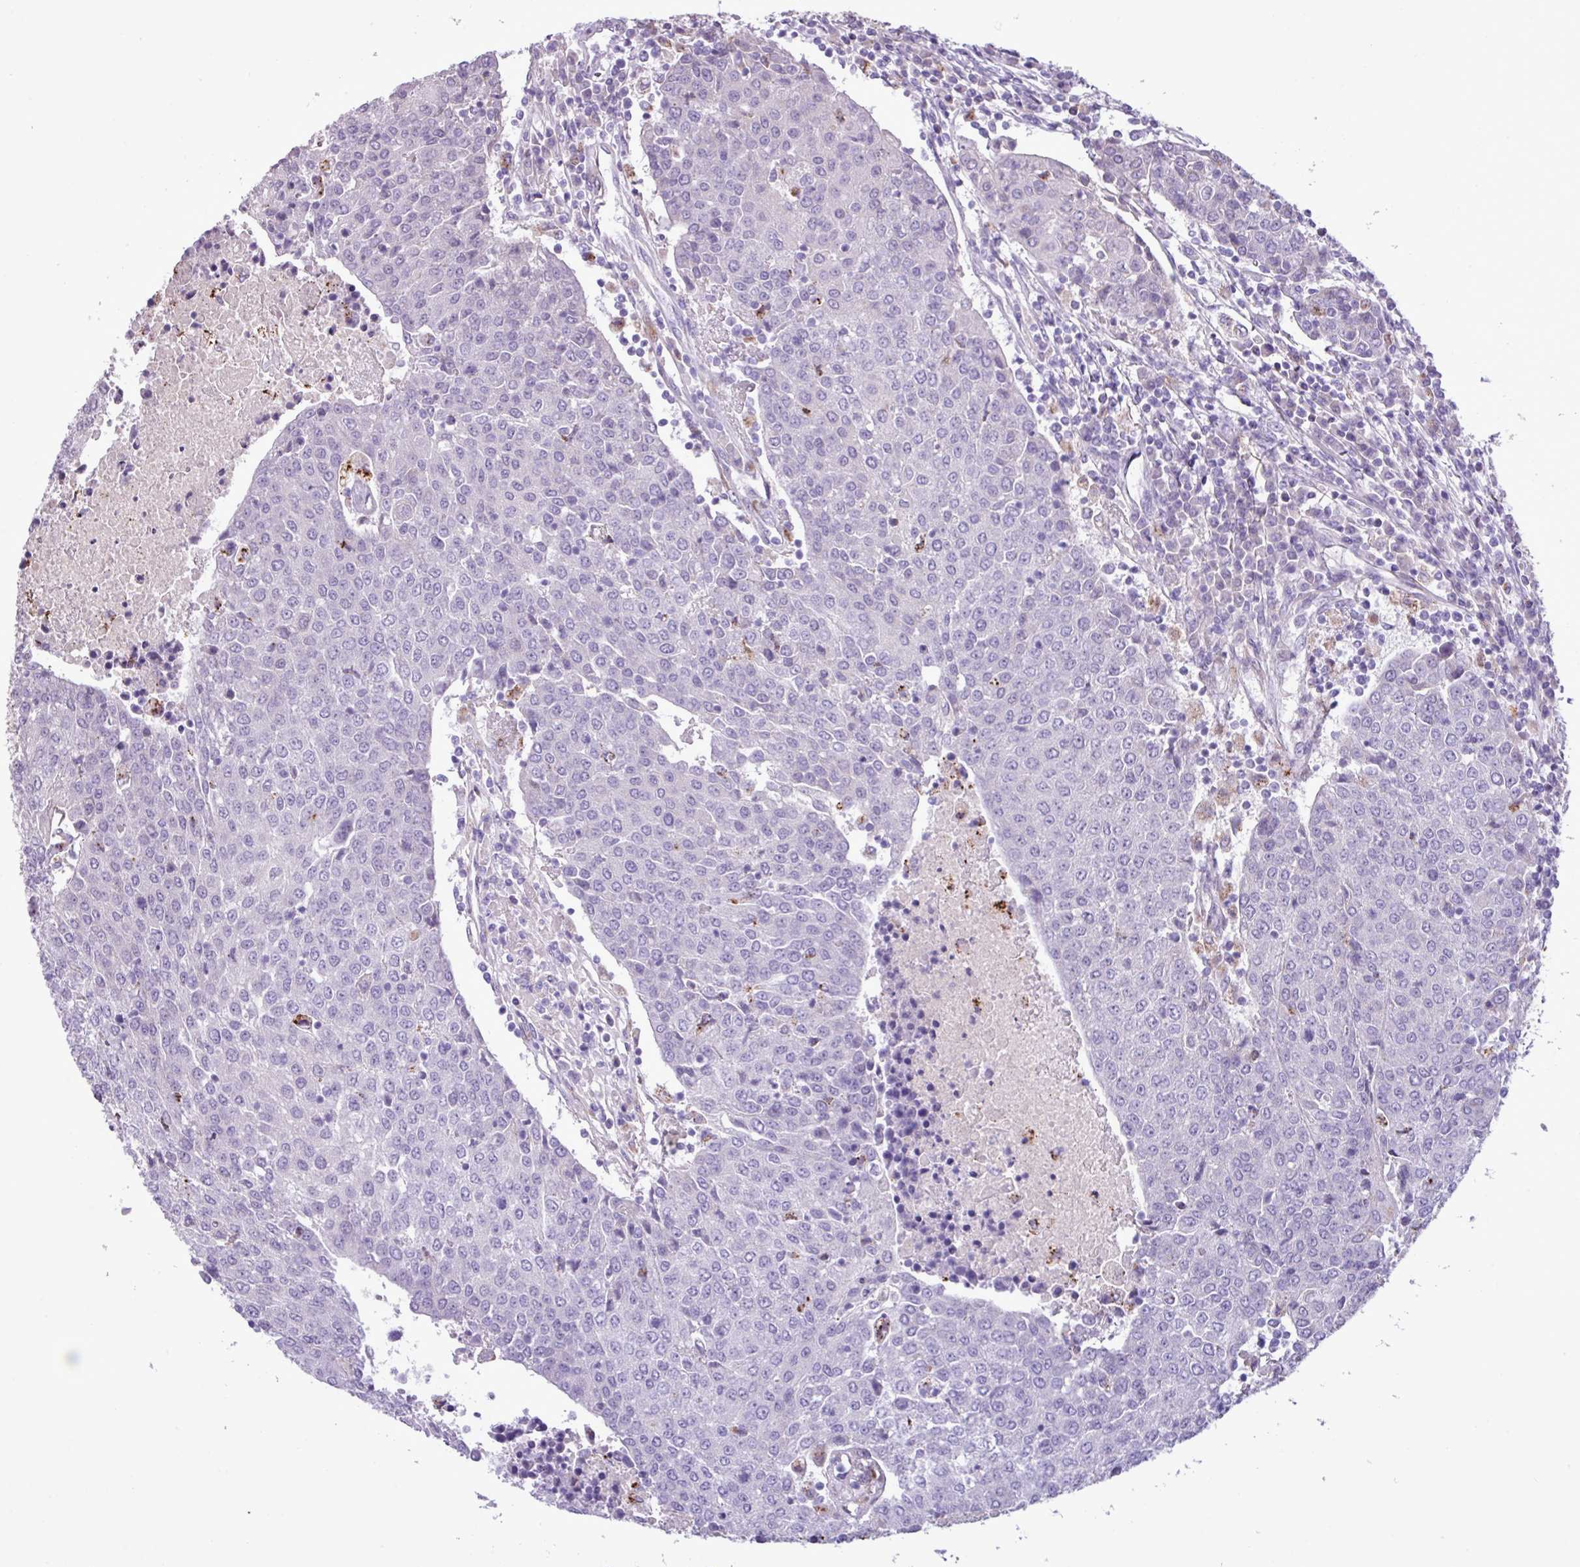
{"staining": {"intensity": "negative", "quantity": "none", "location": "none"}, "tissue": "urothelial cancer", "cell_type": "Tumor cells", "image_type": "cancer", "snomed": [{"axis": "morphology", "description": "Urothelial carcinoma, High grade"}, {"axis": "topography", "description": "Urinary bladder"}], "caption": "Tumor cells show no significant protein expression in urothelial cancer. Brightfield microscopy of IHC stained with DAB (brown) and hematoxylin (blue), captured at high magnification.", "gene": "CD248", "patient": {"sex": "female", "age": 85}}